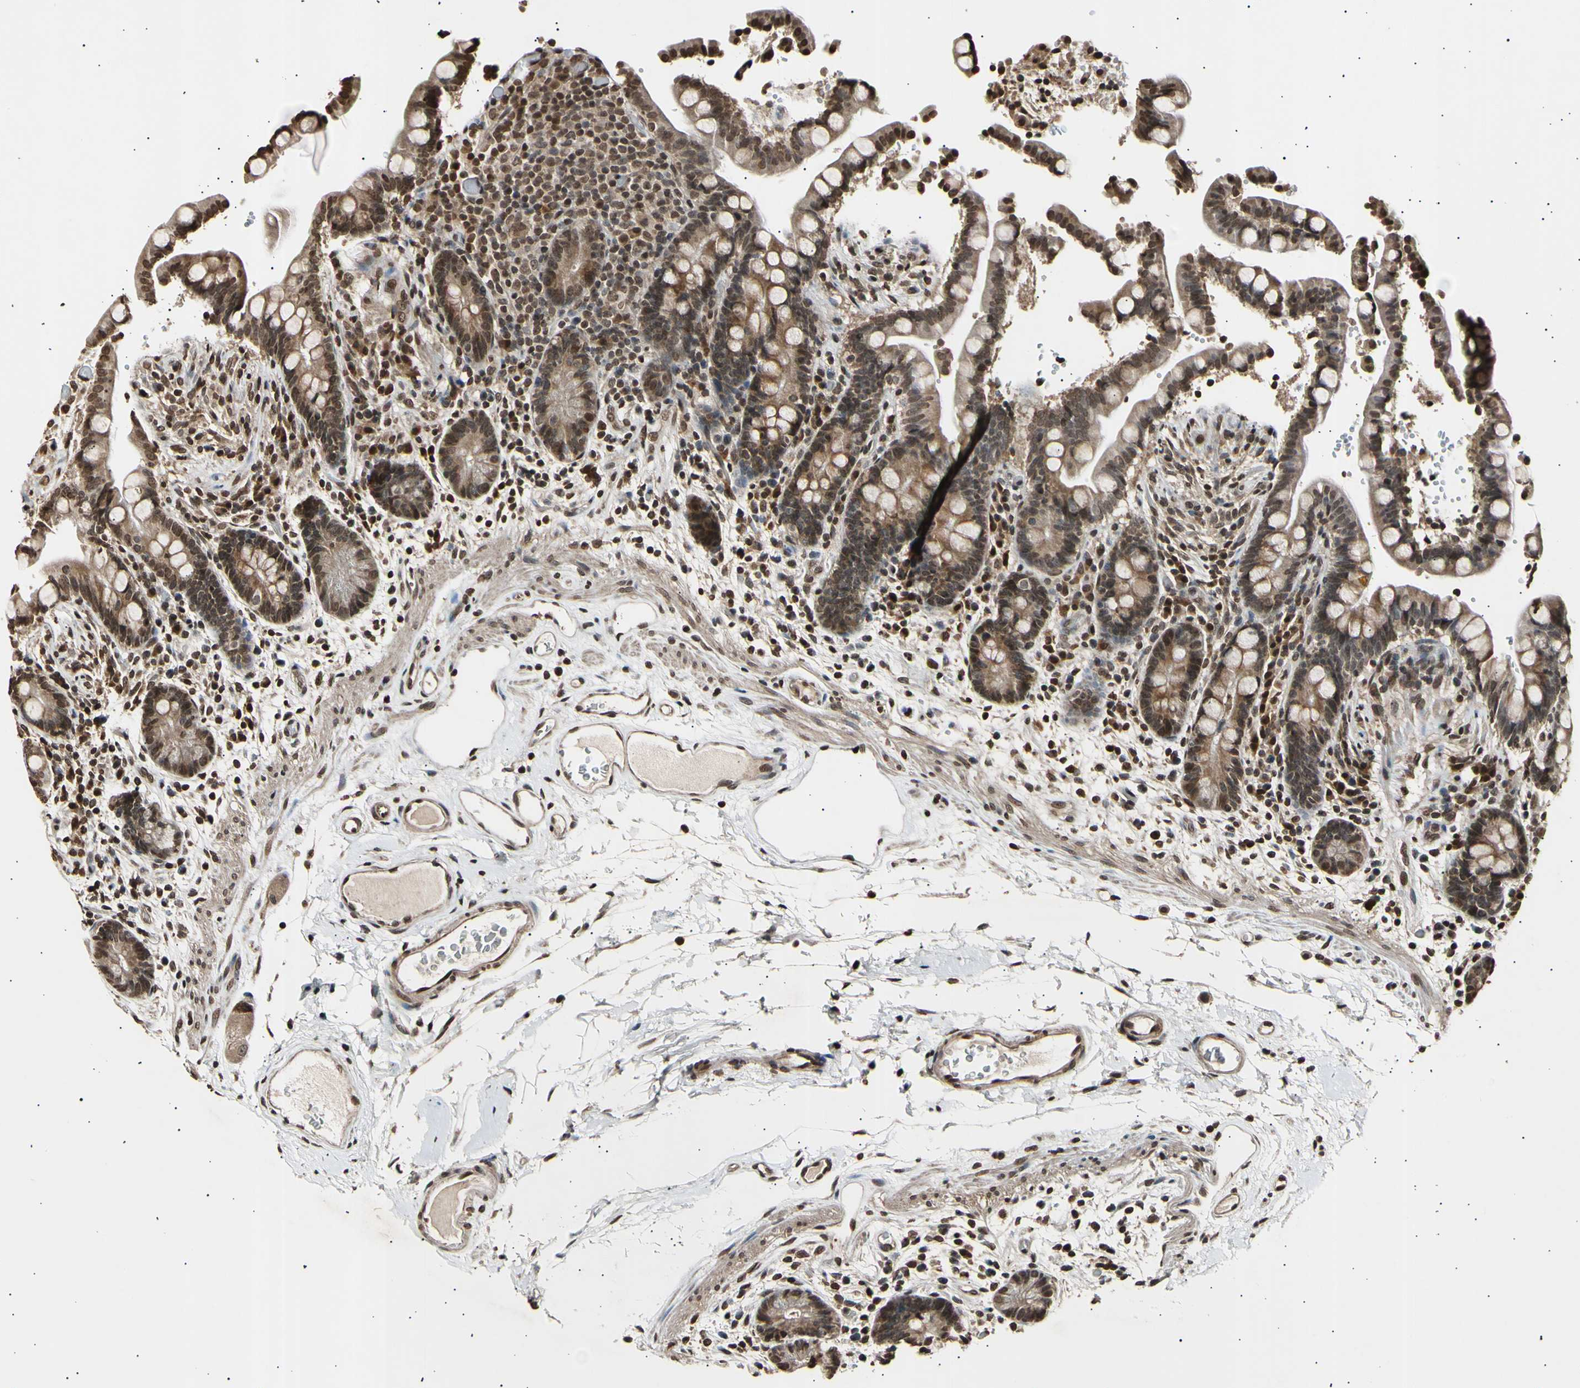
{"staining": {"intensity": "moderate", "quantity": ">75%", "location": "cytoplasmic/membranous,nuclear"}, "tissue": "colon", "cell_type": "Endothelial cells", "image_type": "normal", "snomed": [{"axis": "morphology", "description": "Normal tissue, NOS"}, {"axis": "topography", "description": "Colon"}], "caption": "A micrograph of human colon stained for a protein shows moderate cytoplasmic/membranous,nuclear brown staining in endothelial cells.", "gene": "ANAPC7", "patient": {"sex": "male", "age": 73}}